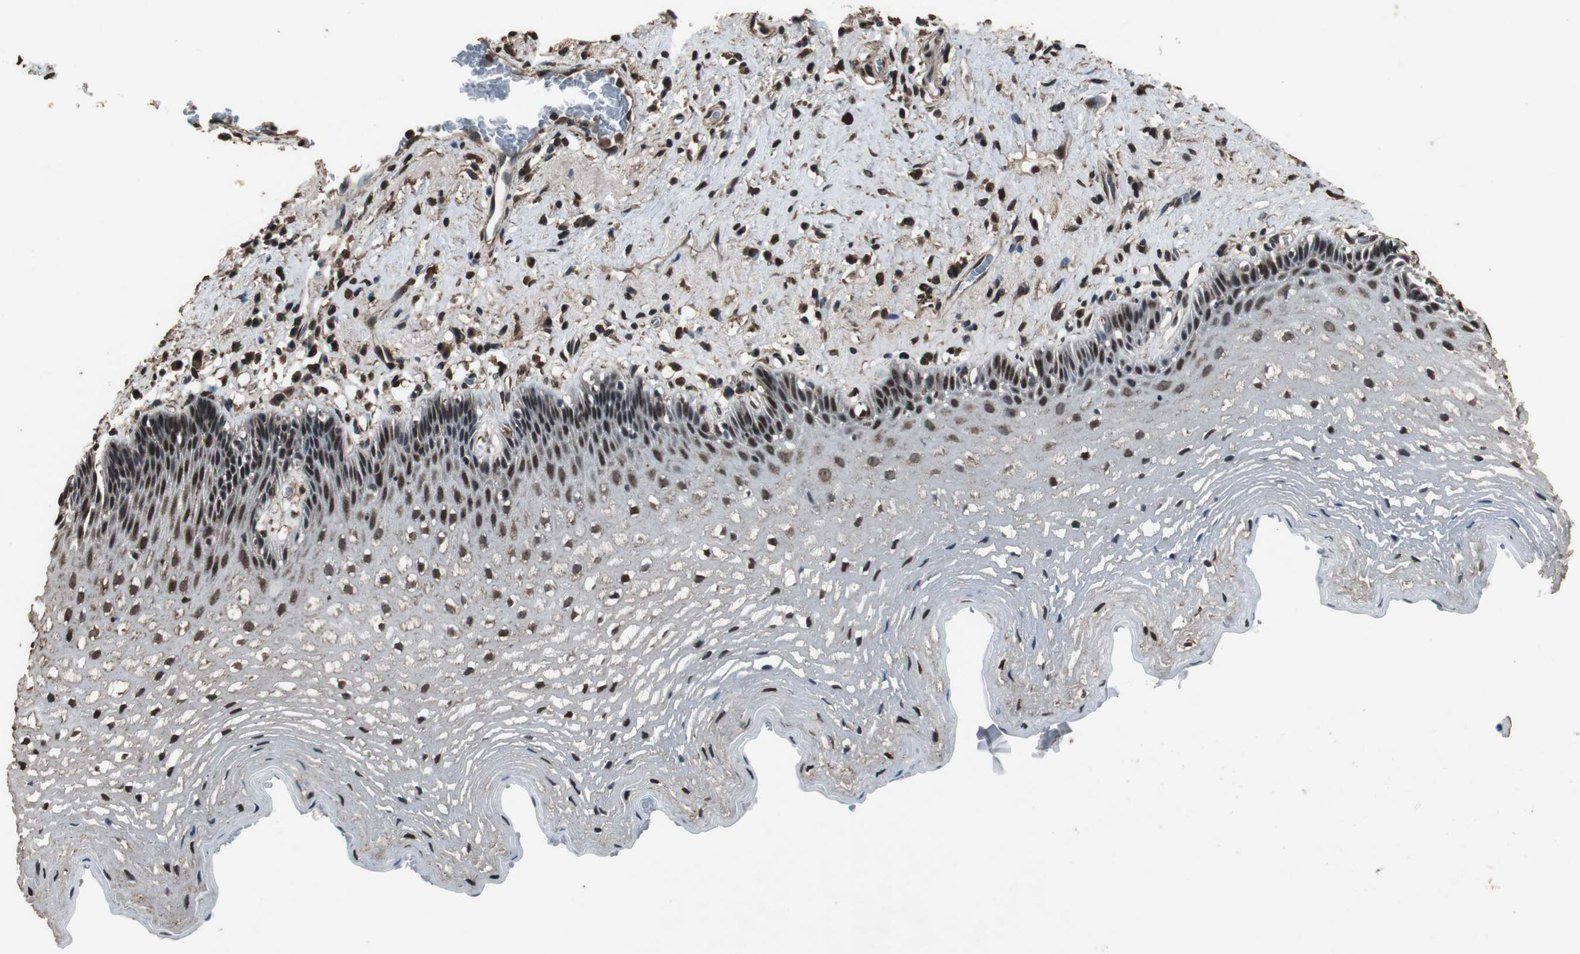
{"staining": {"intensity": "moderate", "quantity": ">75%", "location": "cytoplasmic/membranous,nuclear"}, "tissue": "esophagus", "cell_type": "Squamous epithelial cells", "image_type": "normal", "snomed": [{"axis": "morphology", "description": "Normal tissue, NOS"}, {"axis": "topography", "description": "Esophagus"}], "caption": "Immunohistochemical staining of benign human esophagus shows medium levels of moderate cytoplasmic/membranous,nuclear positivity in about >75% of squamous epithelial cells.", "gene": "PPP1R13B", "patient": {"sex": "female", "age": 70}}